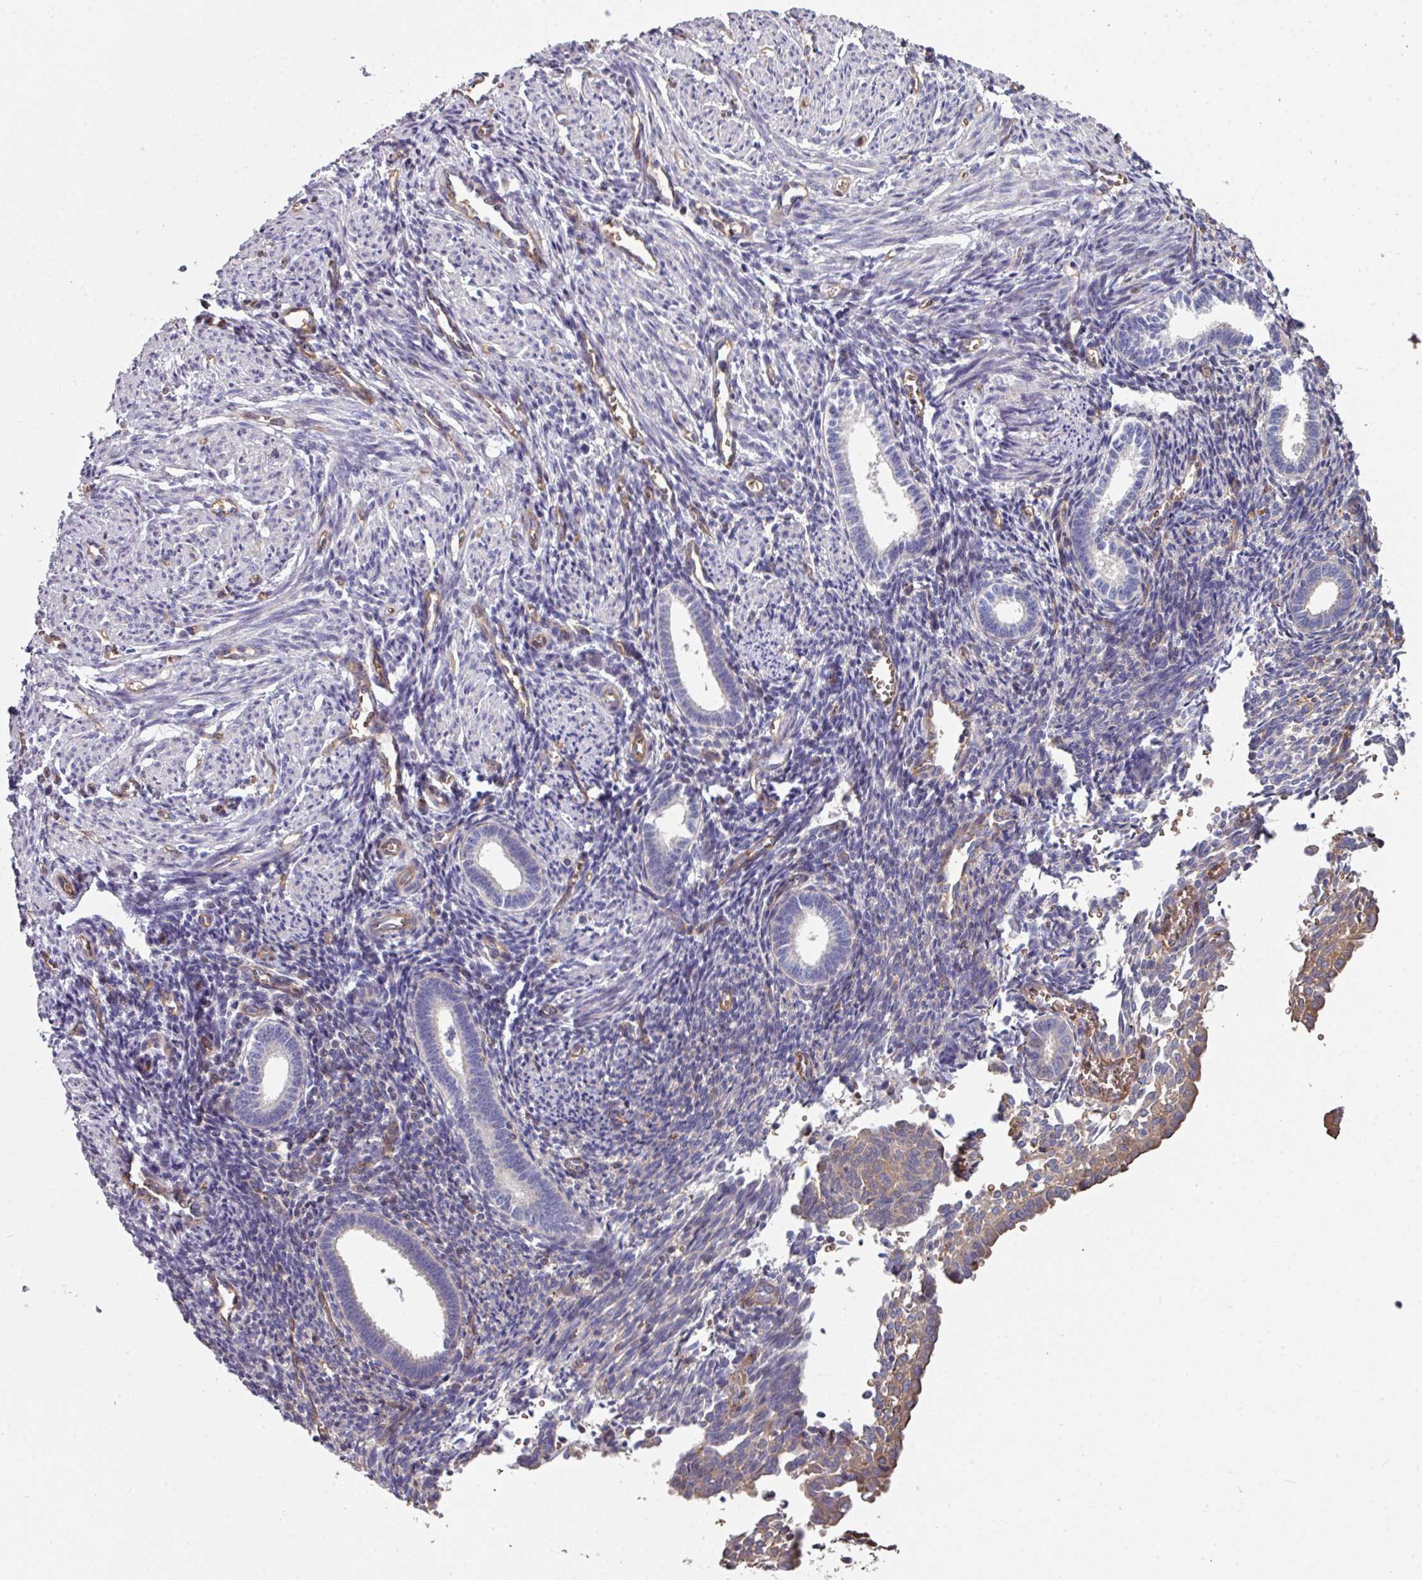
{"staining": {"intensity": "negative", "quantity": "none", "location": "none"}, "tissue": "endometrium", "cell_type": "Cells in endometrial stroma", "image_type": "normal", "snomed": [{"axis": "morphology", "description": "Normal tissue, NOS"}, {"axis": "topography", "description": "Endometrium"}], "caption": "The histopathology image displays no staining of cells in endometrial stroma in benign endometrium.", "gene": "ANO9", "patient": {"sex": "female", "age": 32}}